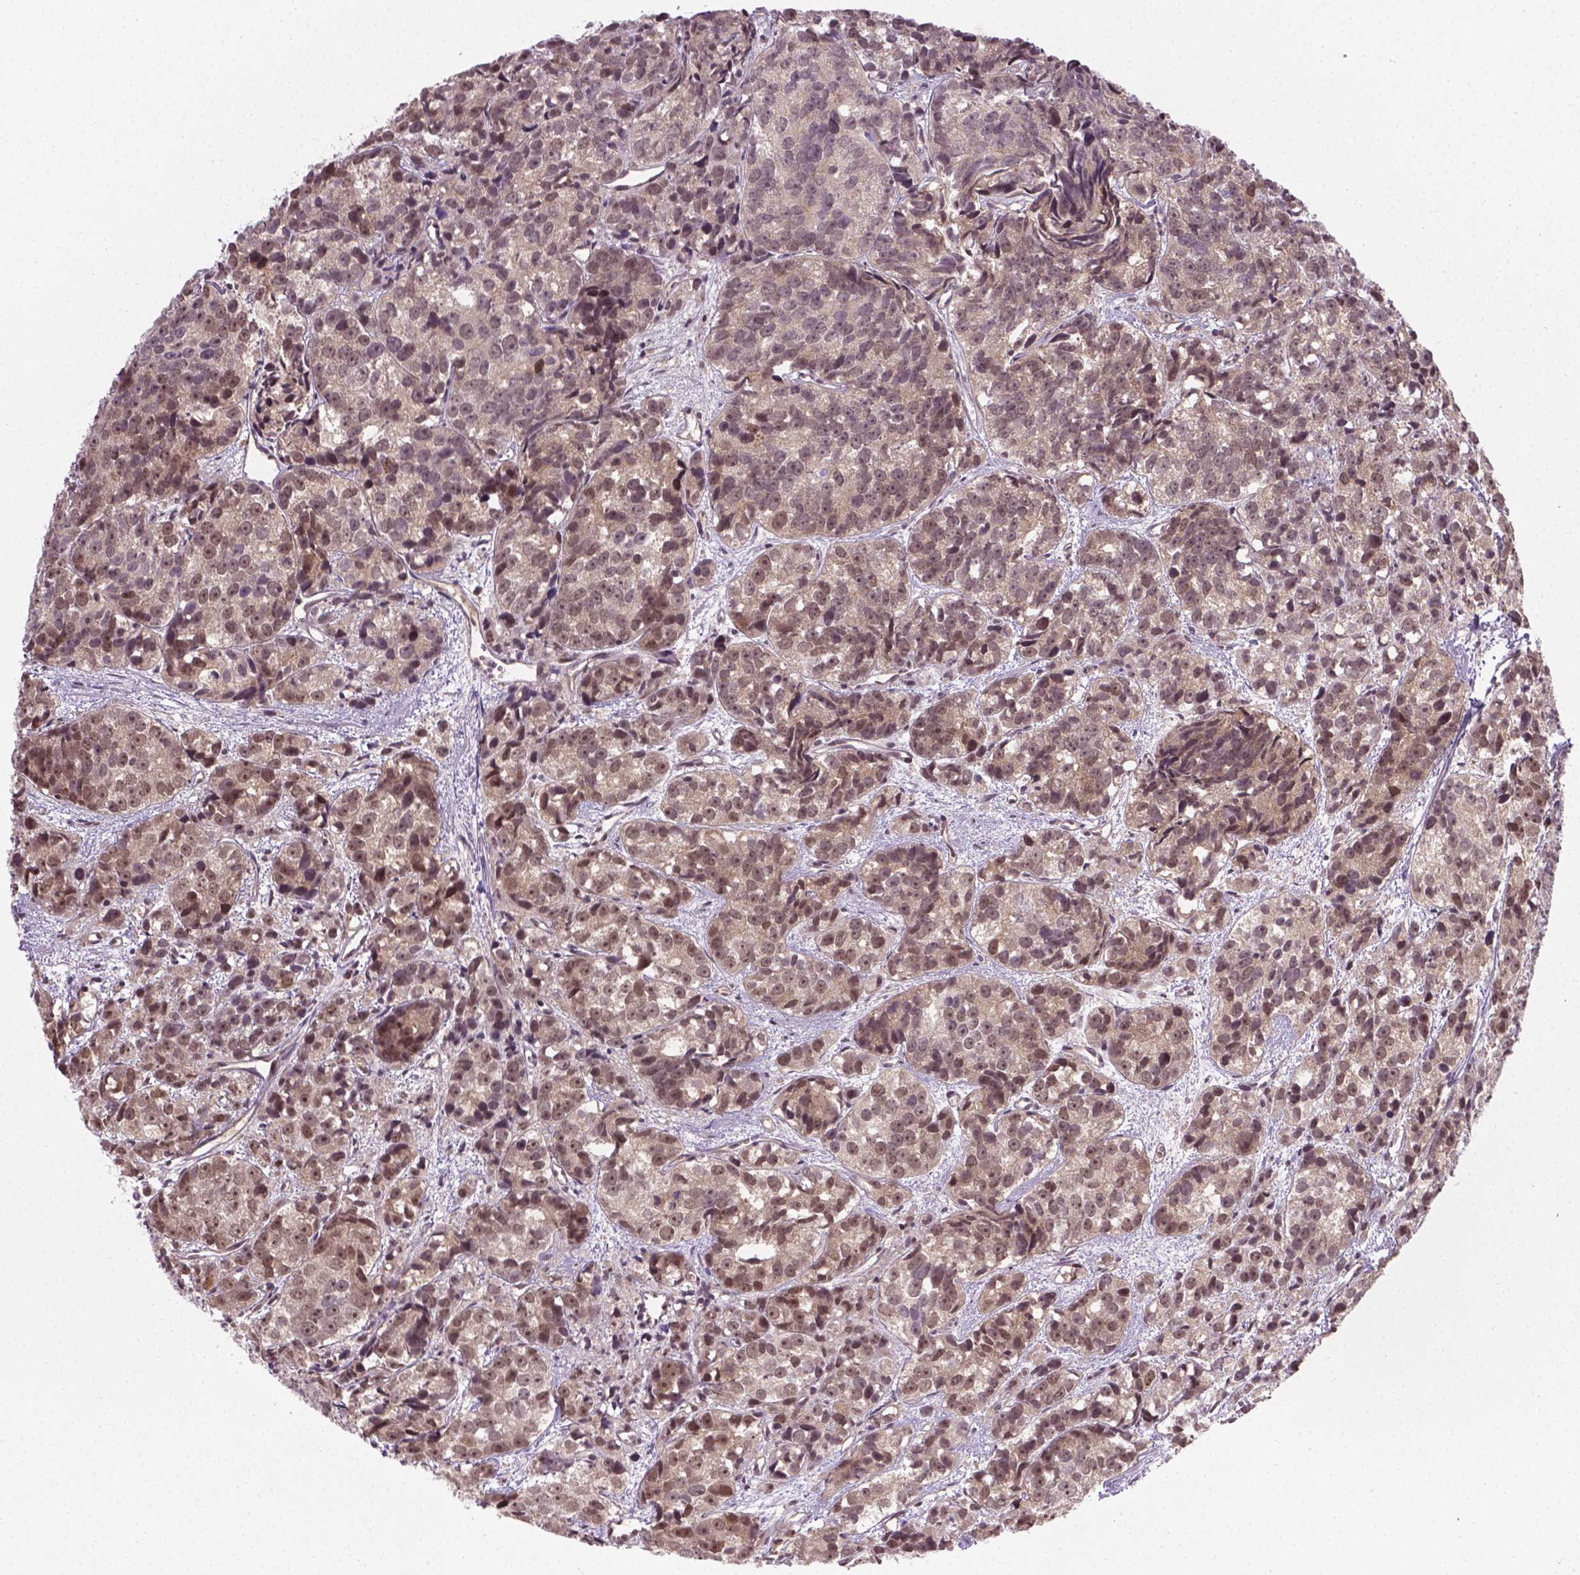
{"staining": {"intensity": "moderate", "quantity": "25%-75%", "location": "nuclear"}, "tissue": "prostate cancer", "cell_type": "Tumor cells", "image_type": "cancer", "snomed": [{"axis": "morphology", "description": "Adenocarcinoma, High grade"}, {"axis": "topography", "description": "Prostate"}], "caption": "Prostate cancer stained with DAB (3,3'-diaminobenzidine) immunohistochemistry (IHC) shows medium levels of moderate nuclear expression in about 25%-75% of tumor cells. (DAB (3,3'-diaminobenzidine) IHC, brown staining for protein, blue staining for nuclei).", "gene": "ANKRD54", "patient": {"sex": "male", "age": 77}}